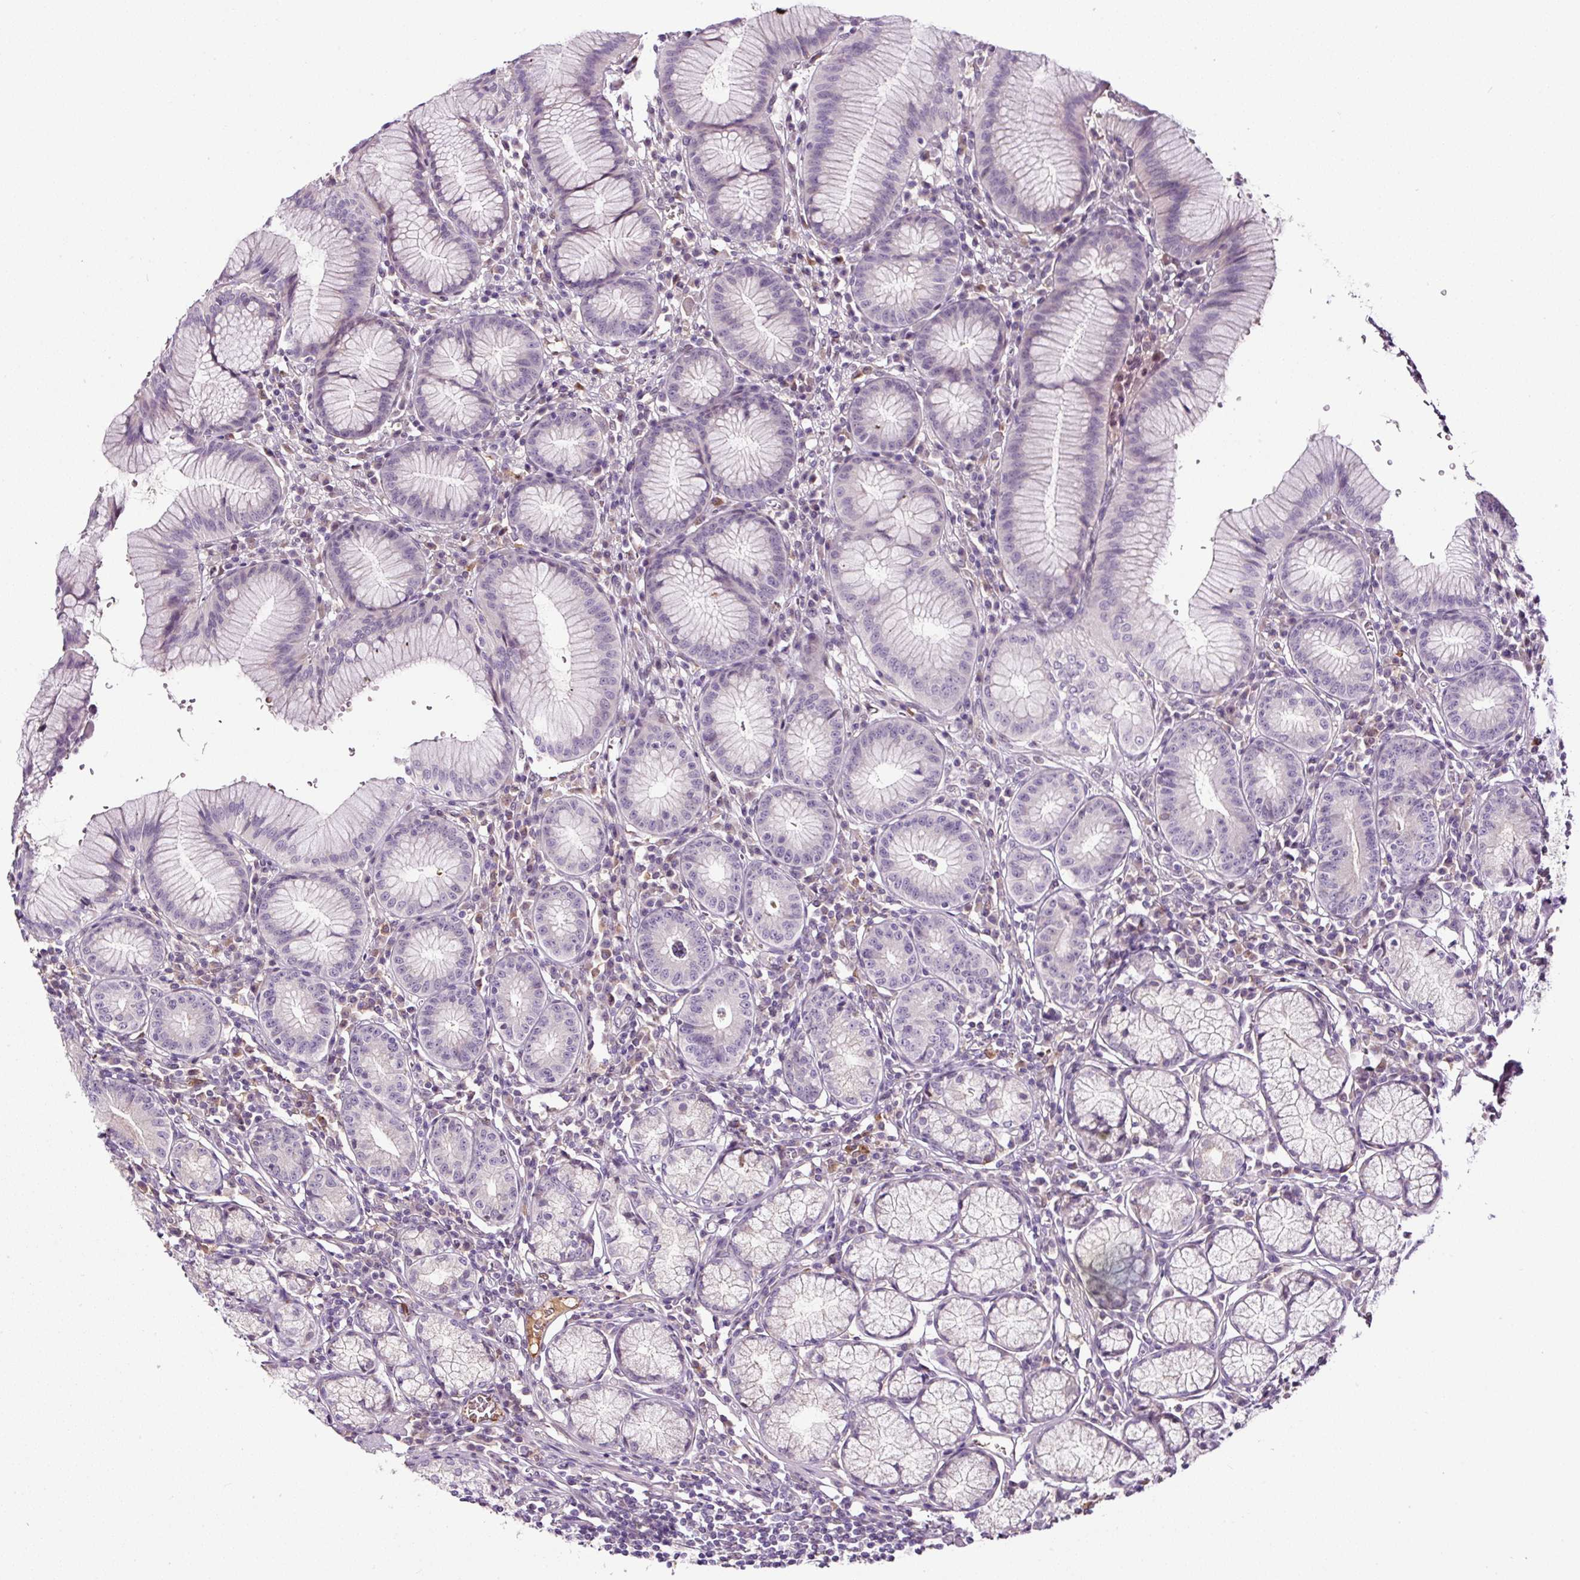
{"staining": {"intensity": "negative", "quantity": "none", "location": "none"}, "tissue": "stomach", "cell_type": "Glandular cells", "image_type": "normal", "snomed": [{"axis": "morphology", "description": "Normal tissue, NOS"}, {"axis": "topography", "description": "Stomach"}], "caption": "The histopathology image shows no staining of glandular cells in normal stomach. The staining was performed using DAB to visualize the protein expression in brown, while the nuclei were stained in blue with hematoxylin (Magnification: 20x).", "gene": "LRRC24", "patient": {"sex": "male", "age": 55}}